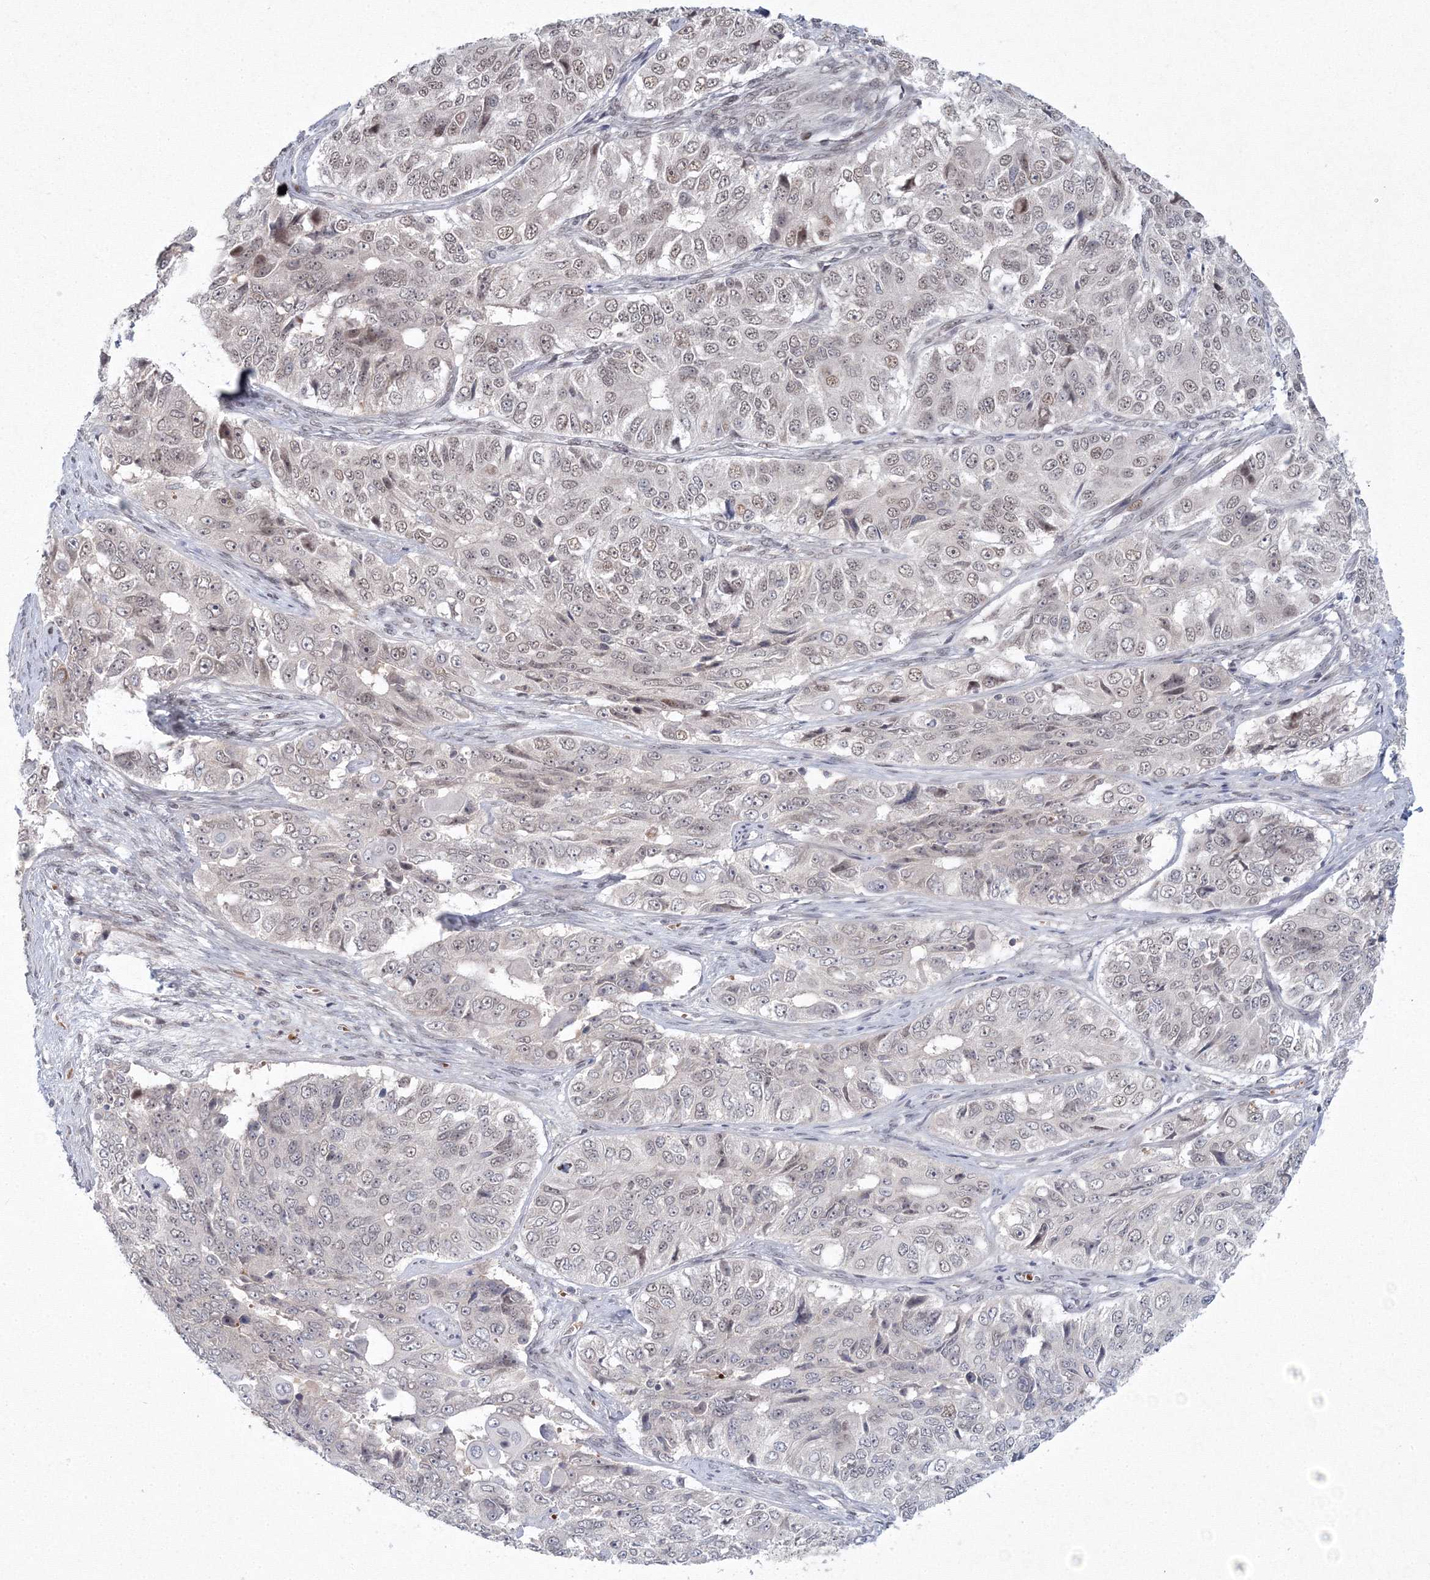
{"staining": {"intensity": "weak", "quantity": "25%-75%", "location": "nuclear"}, "tissue": "ovarian cancer", "cell_type": "Tumor cells", "image_type": "cancer", "snomed": [{"axis": "morphology", "description": "Carcinoma, endometroid"}, {"axis": "topography", "description": "Ovary"}], "caption": "This image exhibits immunohistochemistry staining of endometroid carcinoma (ovarian), with low weak nuclear positivity in approximately 25%-75% of tumor cells.", "gene": "C3orf33", "patient": {"sex": "female", "age": 51}}